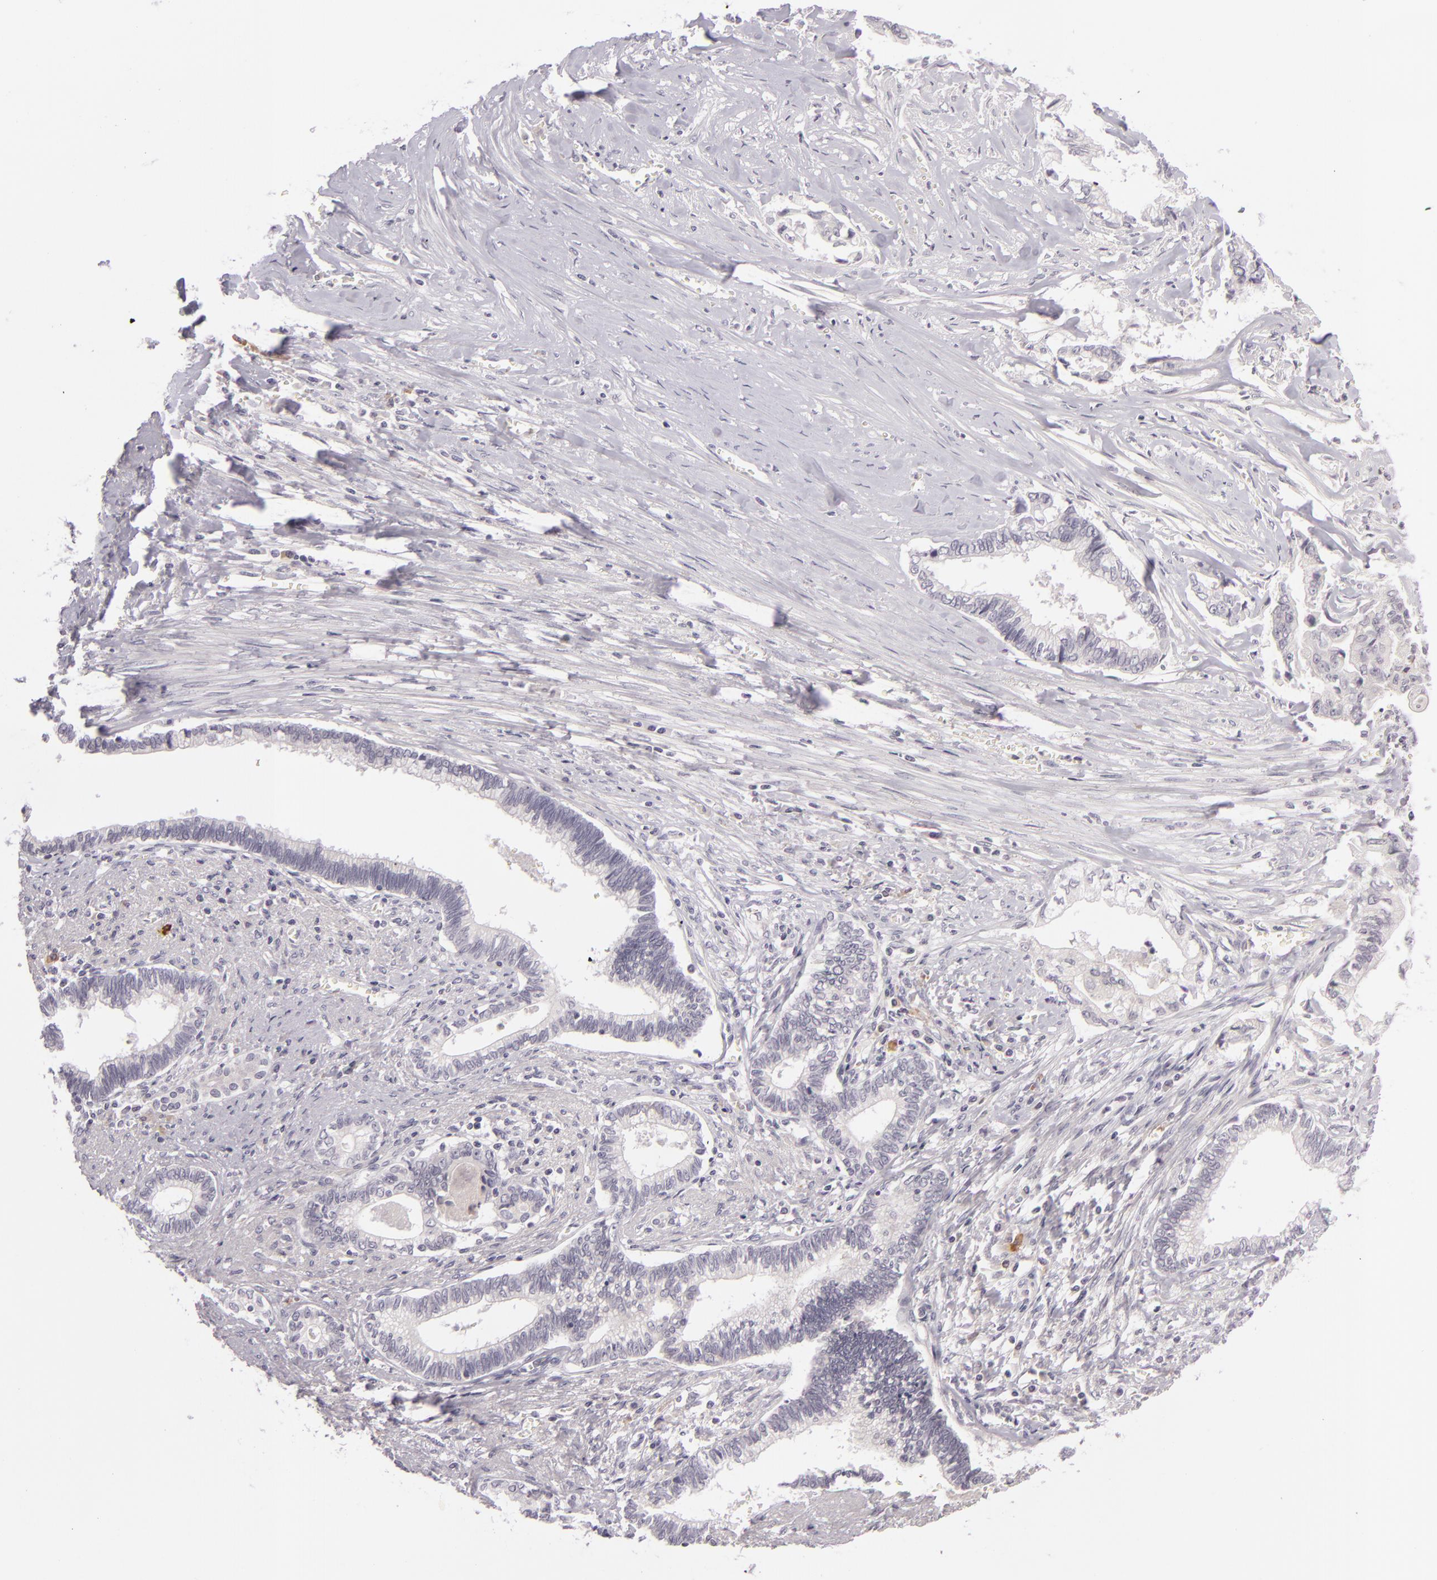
{"staining": {"intensity": "negative", "quantity": "none", "location": "none"}, "tissue": "liver cancer", "cell_type": "Tumor cells", "image_type": "cancer", "snomed": [{"axis": "morphology", "description": "Cholangiocarcinoma"}, {"axis": "topography", "description": "Liver"}], "caption": "There is no significant positivity in tumor cells of liver cancer (cholangiocarcinoma).", "gene": "DAG1", "patient": {"sex": "male", "age": 57}}